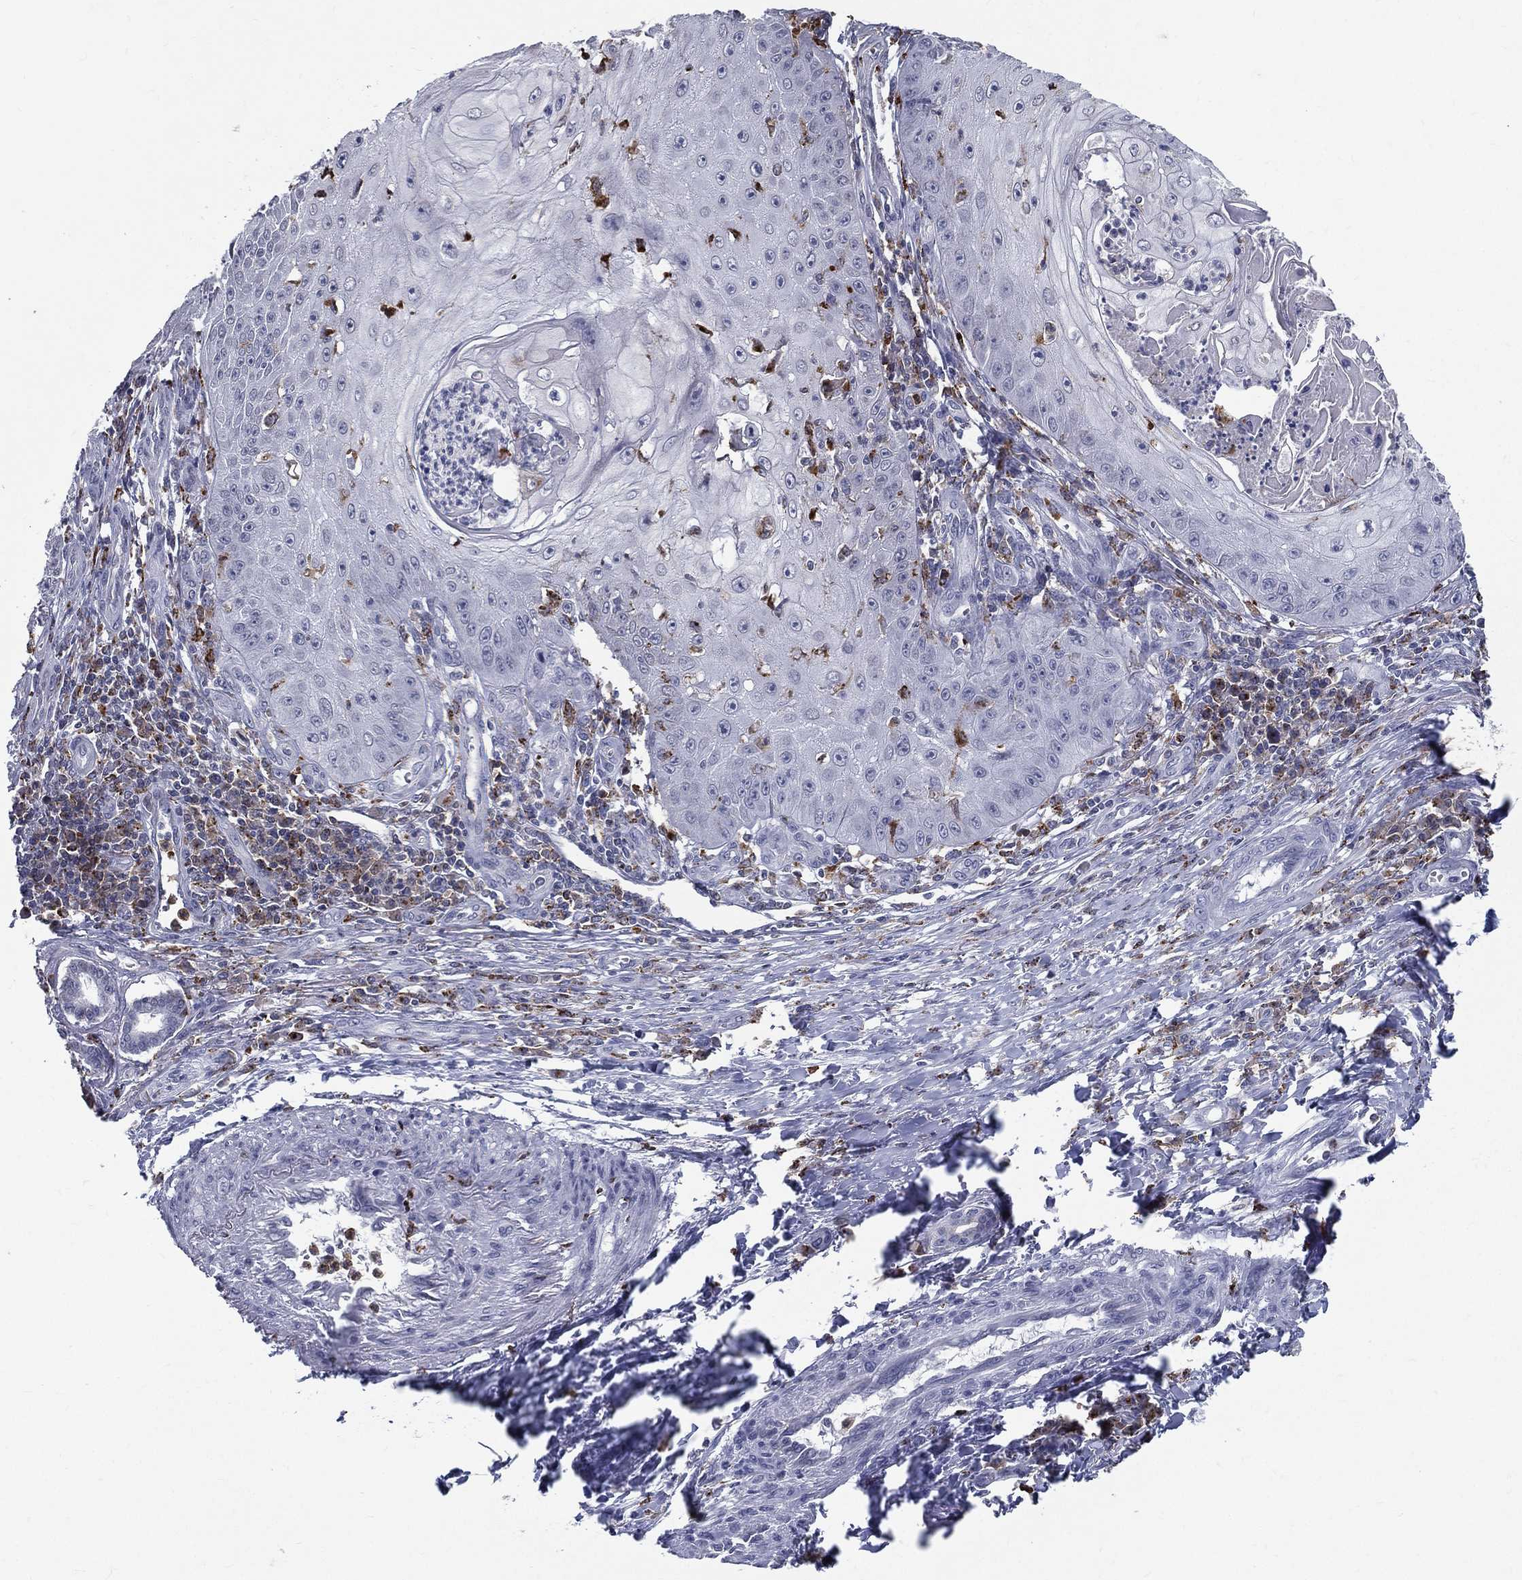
{"staining": {"intensity": "negative", "quantity": "none", "location": "none"}, "tissue": "skin cancer", "cell_type": "Tumor cells", "image_type": "cancer", "snomed": [{"axis": "morphology", "description": "Squamous cell carcinoma, NOS"}, {"axis": "topography", "description": "Skin"}], "caption": "This micrograph is of squamous cell carcinoma (skin) stained with immunohistochemistry to label a protein in brown with the nuclei are counter-stained blue. There is no staining in tumor cells.", "gene": "EVI2B", "patient": {"sex": "male", "age": 70}}